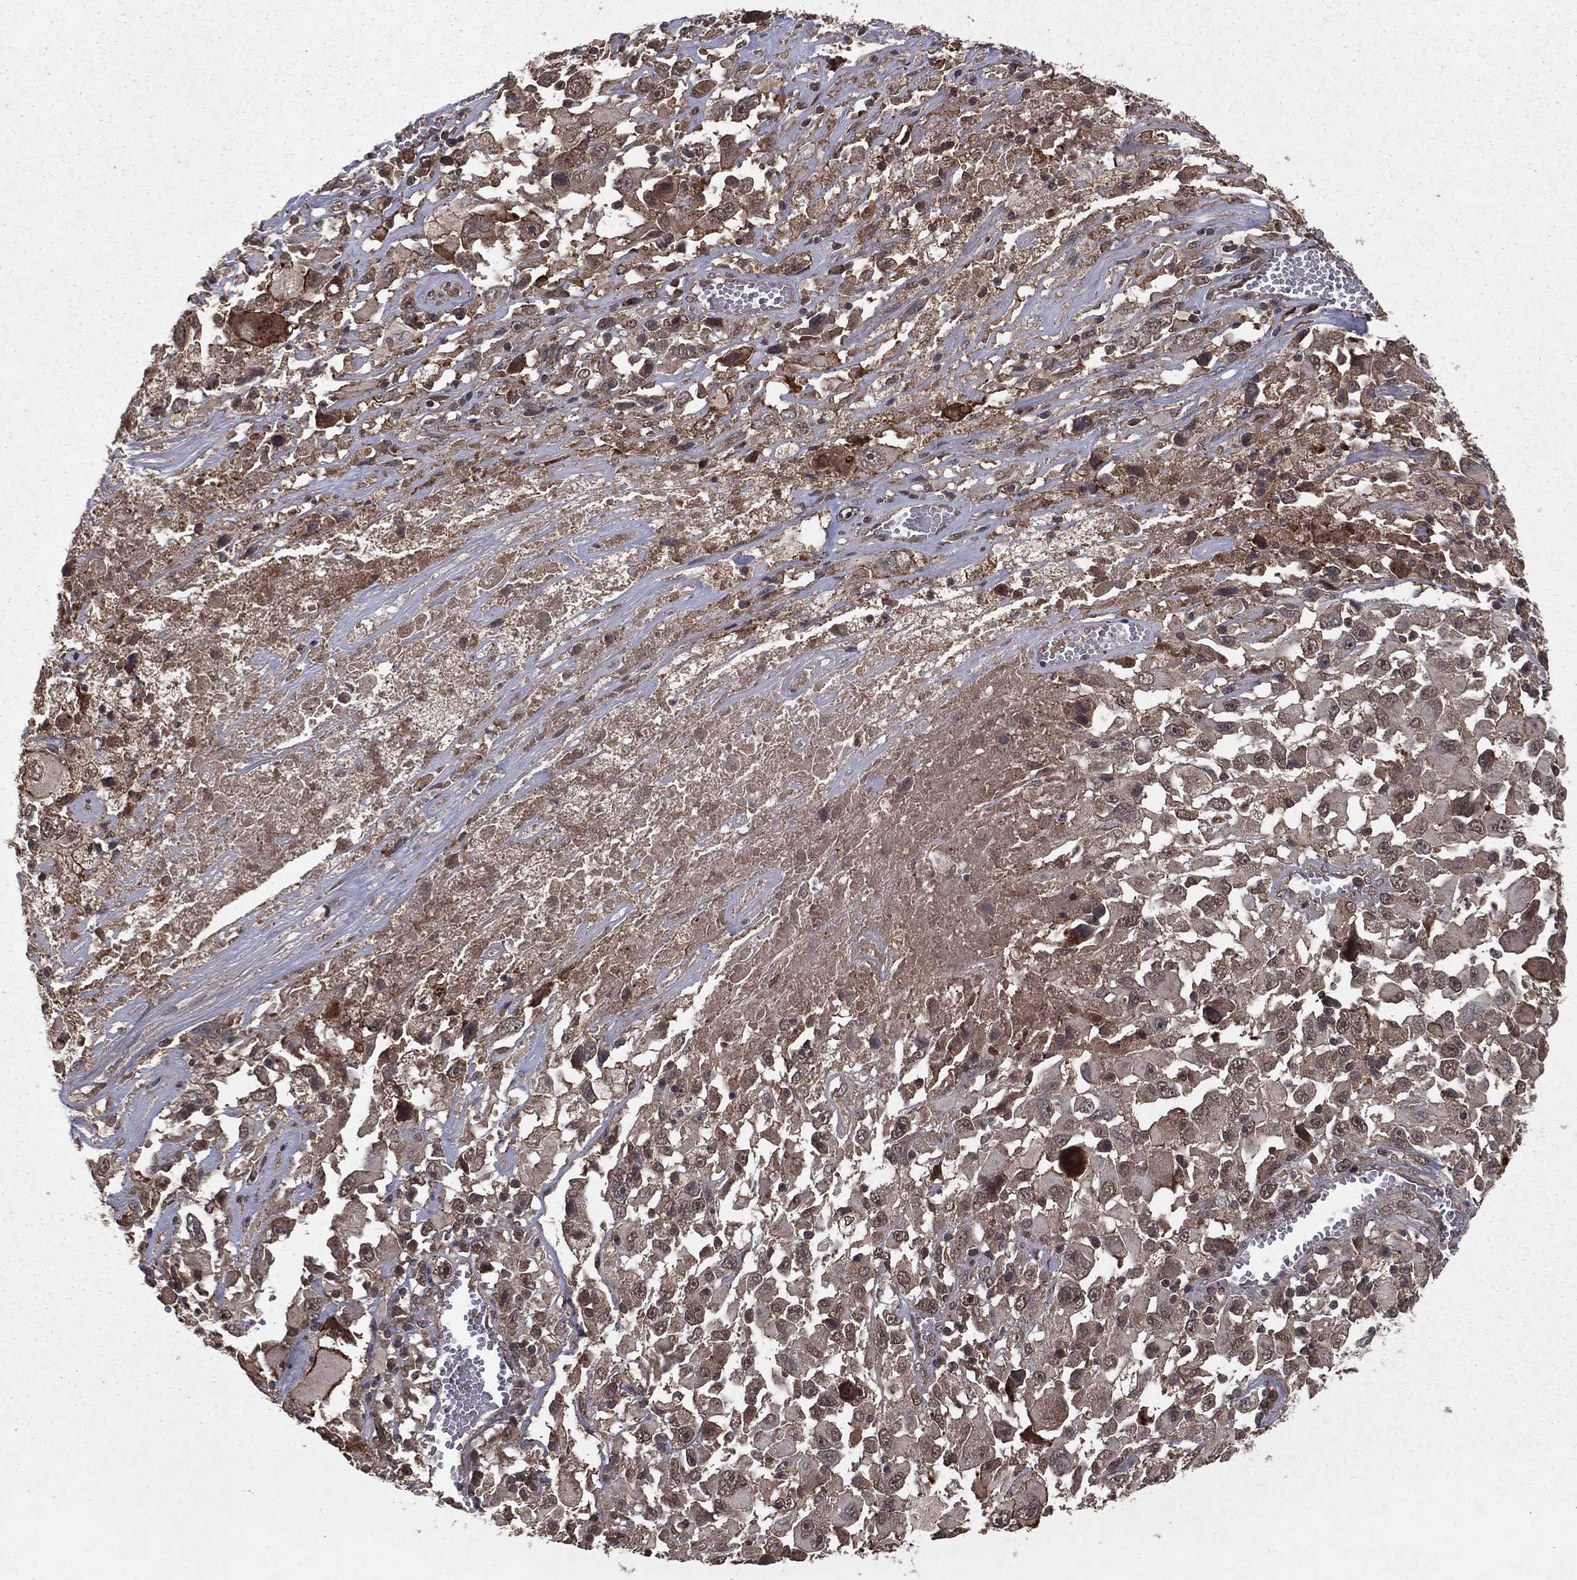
{"staining": {"intensity": "moderate", "quantity": "<25%", "location": "cytoplasmic/membranous"}, "tissue": "melanoma", "cell_type": "Tumor cells", "image_type": "cancer", "snomed": [{"axis": "morphology", "description": "Malignant melanoma, Metastatic site"}, {"axis": "topography", "description": "Soft tissue"}], "caption": "DAB (3,3'-diaminobenzidine) immunohistochemical staining of melanoma reveals moderate cytoplasmic/membranous protein staining in approximately <25% of tumor cells.", "gene": "ZDHHC15", "patient": {"sex": "male", "age": 50}}